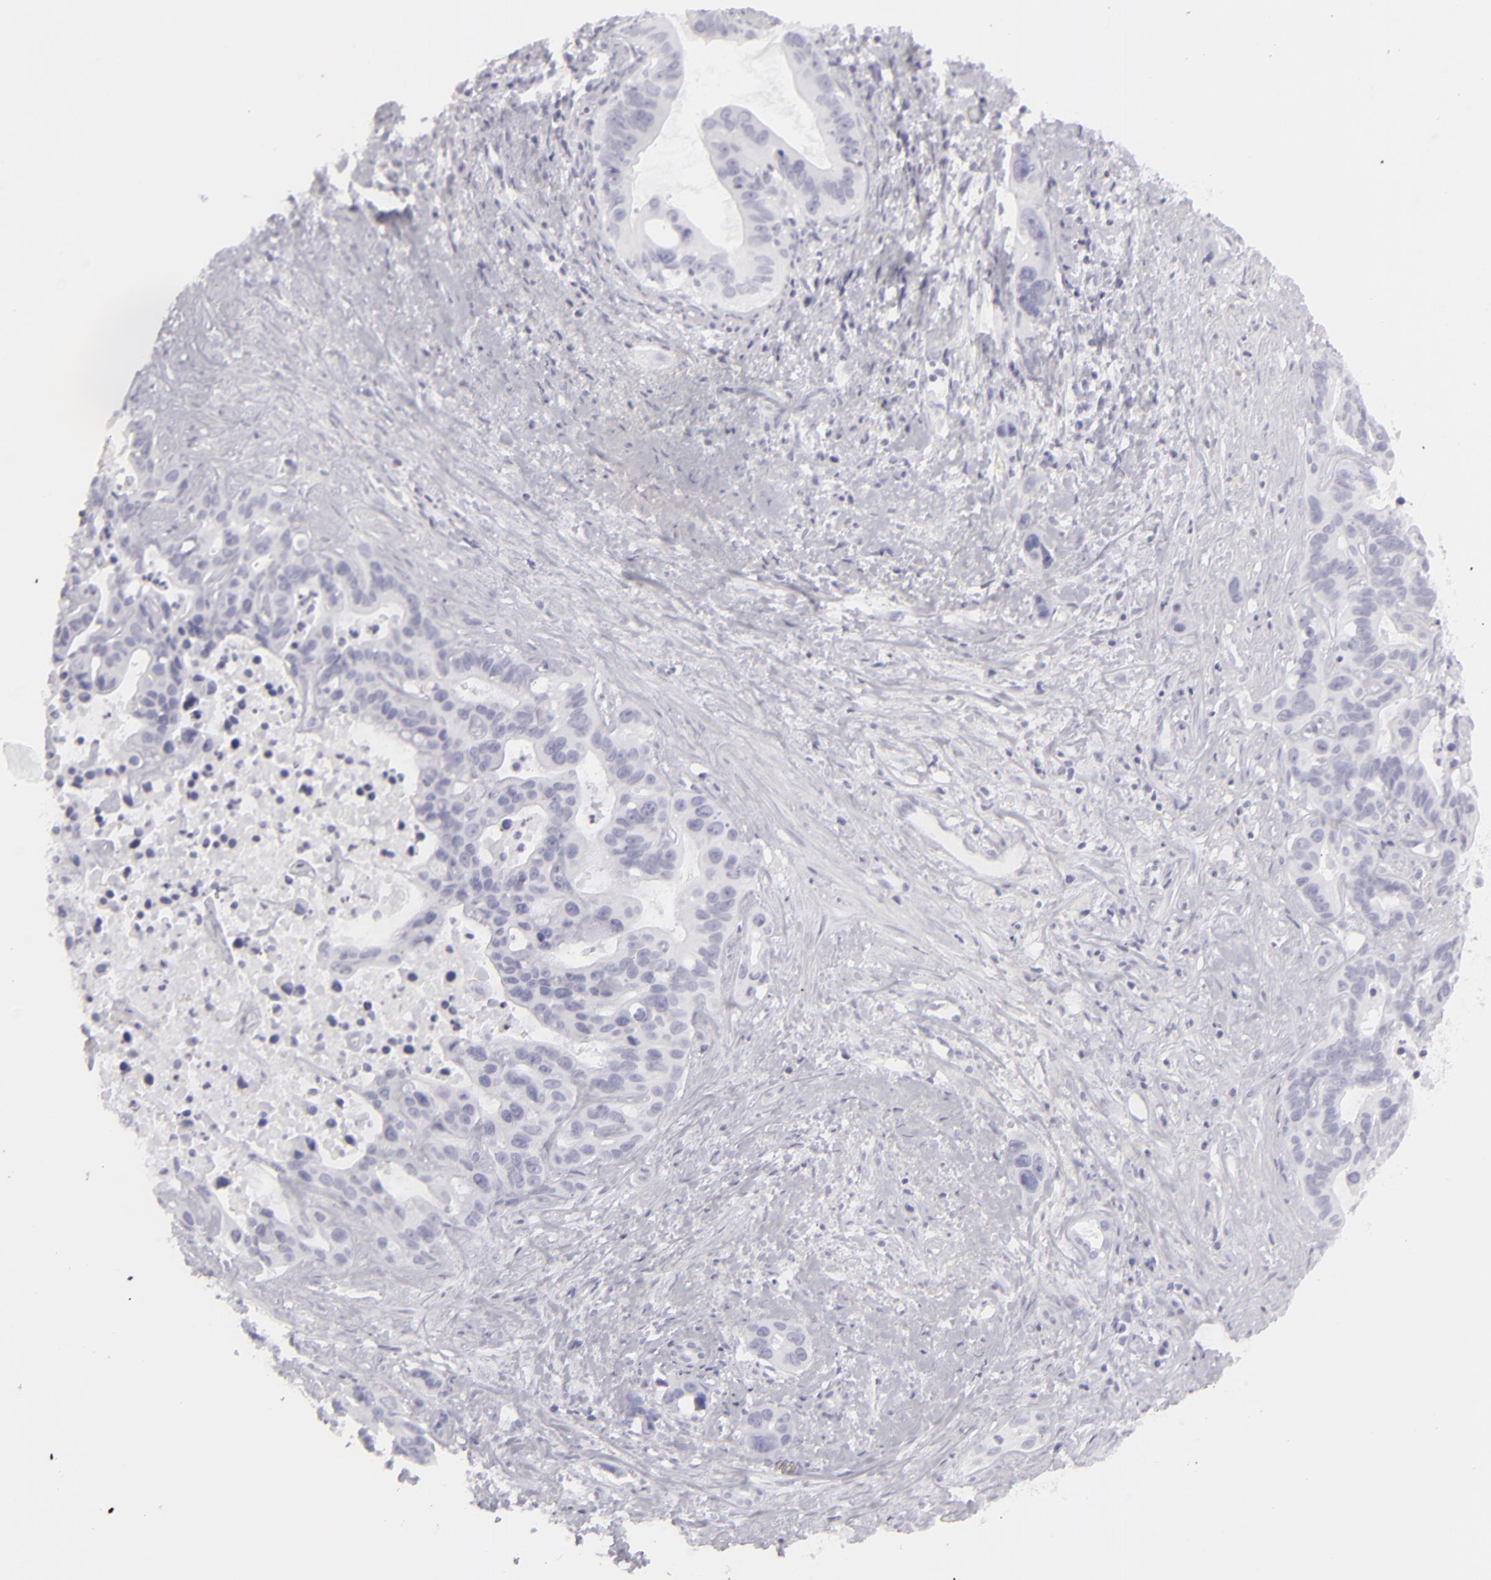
{"staining": {"intensity": "negative", "quantity": "none", "location": "none"}, "tissue": "liver cancer", "cell_type": "Tumor cells", "image_type": "cancer", "snomed": [{"axis": "morphology", "description": "Cholangiocarcinoma"}, {"axis": "topography", "description": "Liver"}], "caption": "This is an IHC histopathology image of cholangiocarcinoma (liver). There is no positivity in tumor cells.", "gene": "FLG", "patient": {"sex": "female", "age": 65}}